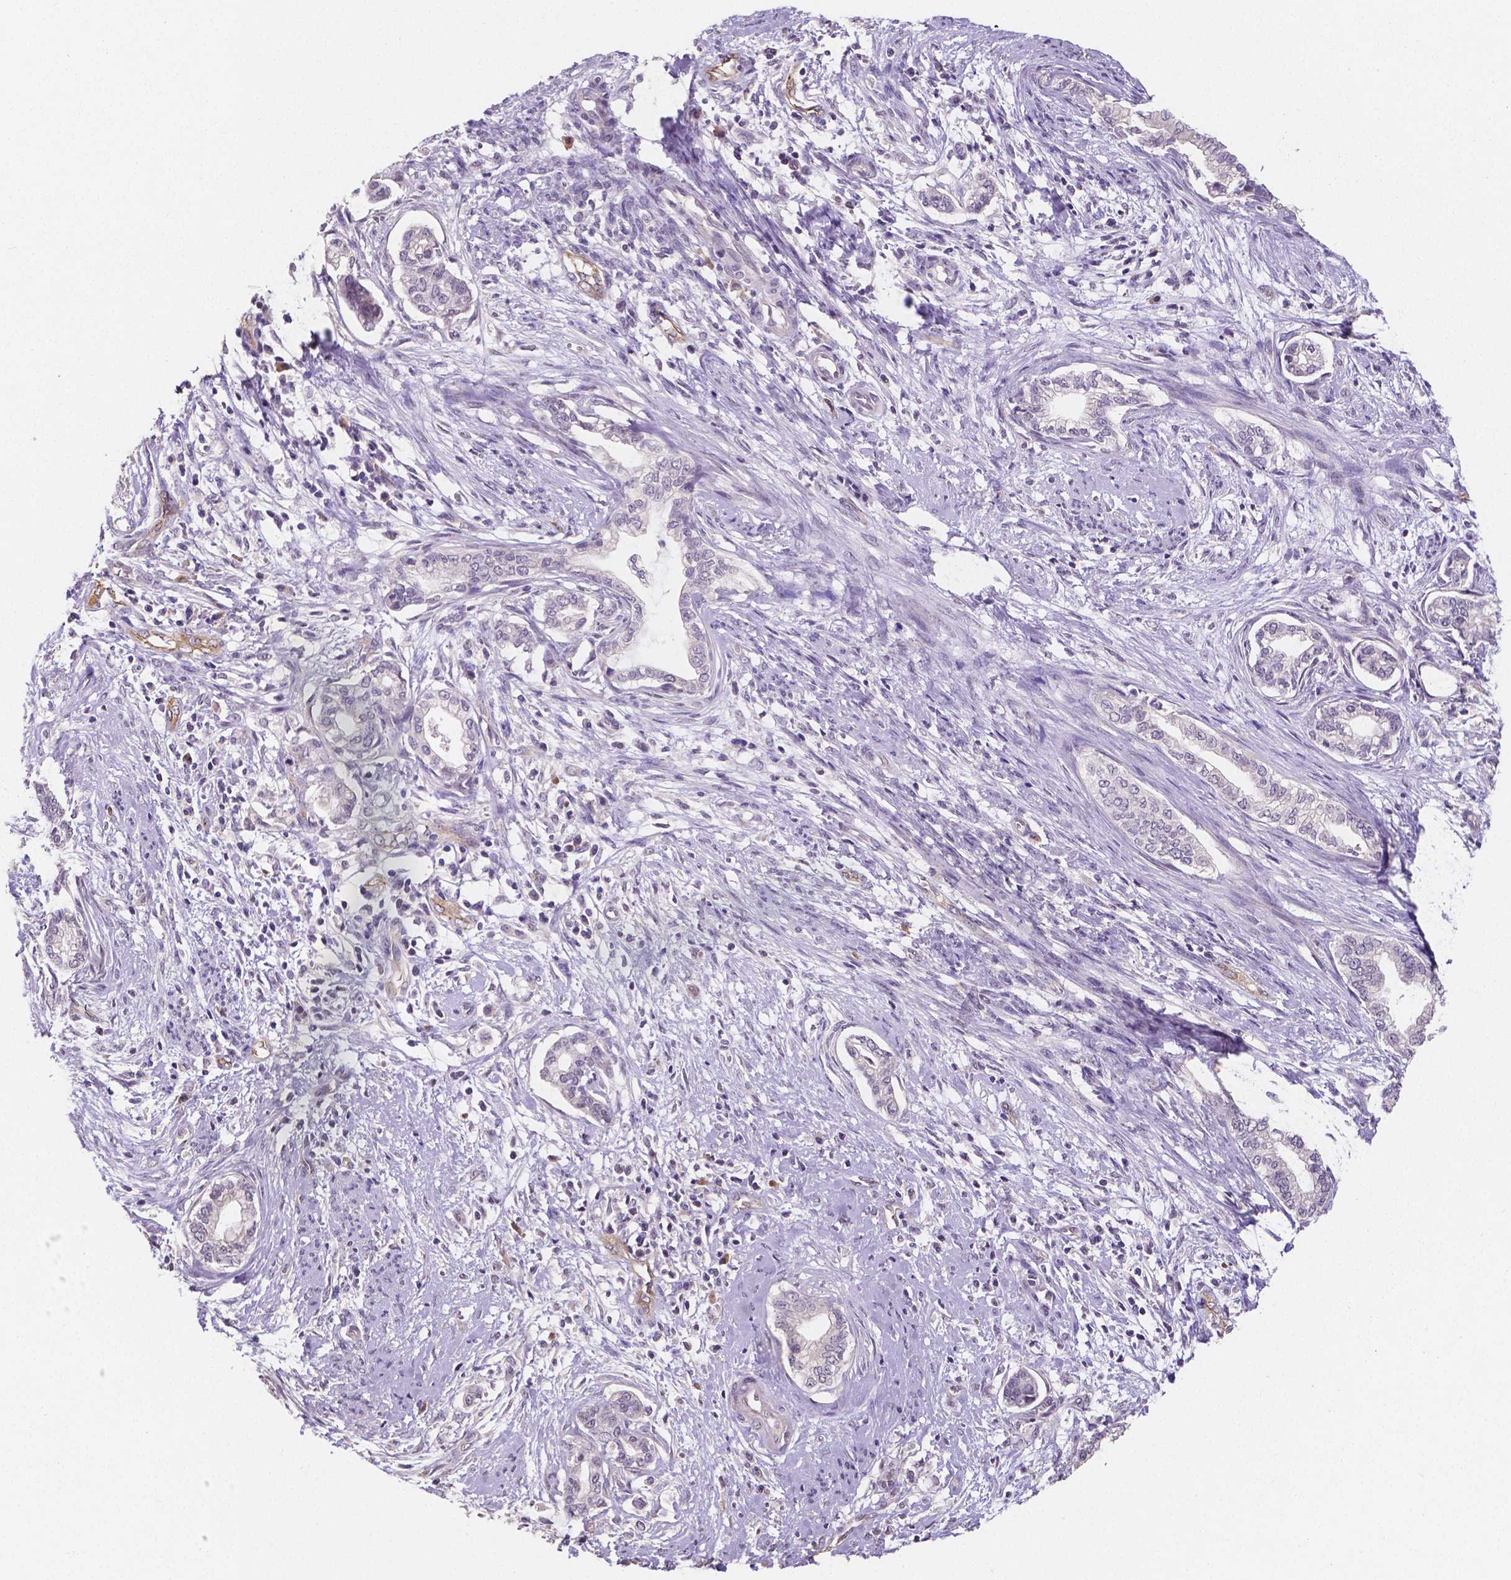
{"staining": {"intensity": "negative", "quantity": "none", "location": "none"}, "tissue": "cervical cancer", "cell_type": "Tumor cells", "image_type": "cancer", "snomed": [{"axis": "morphology", "description": "Adenocarcinoma, NOS"}, {"axis": "topography", "description": "Cervix"}], "caption": "High power microscopy photomicrograph of an immunohistochemistry (IHC) photomicrograph of cervical cancer (adenocarcinoma), revealing no significant expression in tumor cells.", "gene": "ELAVL2", "patient": {"sex": "female", "age": 62}}